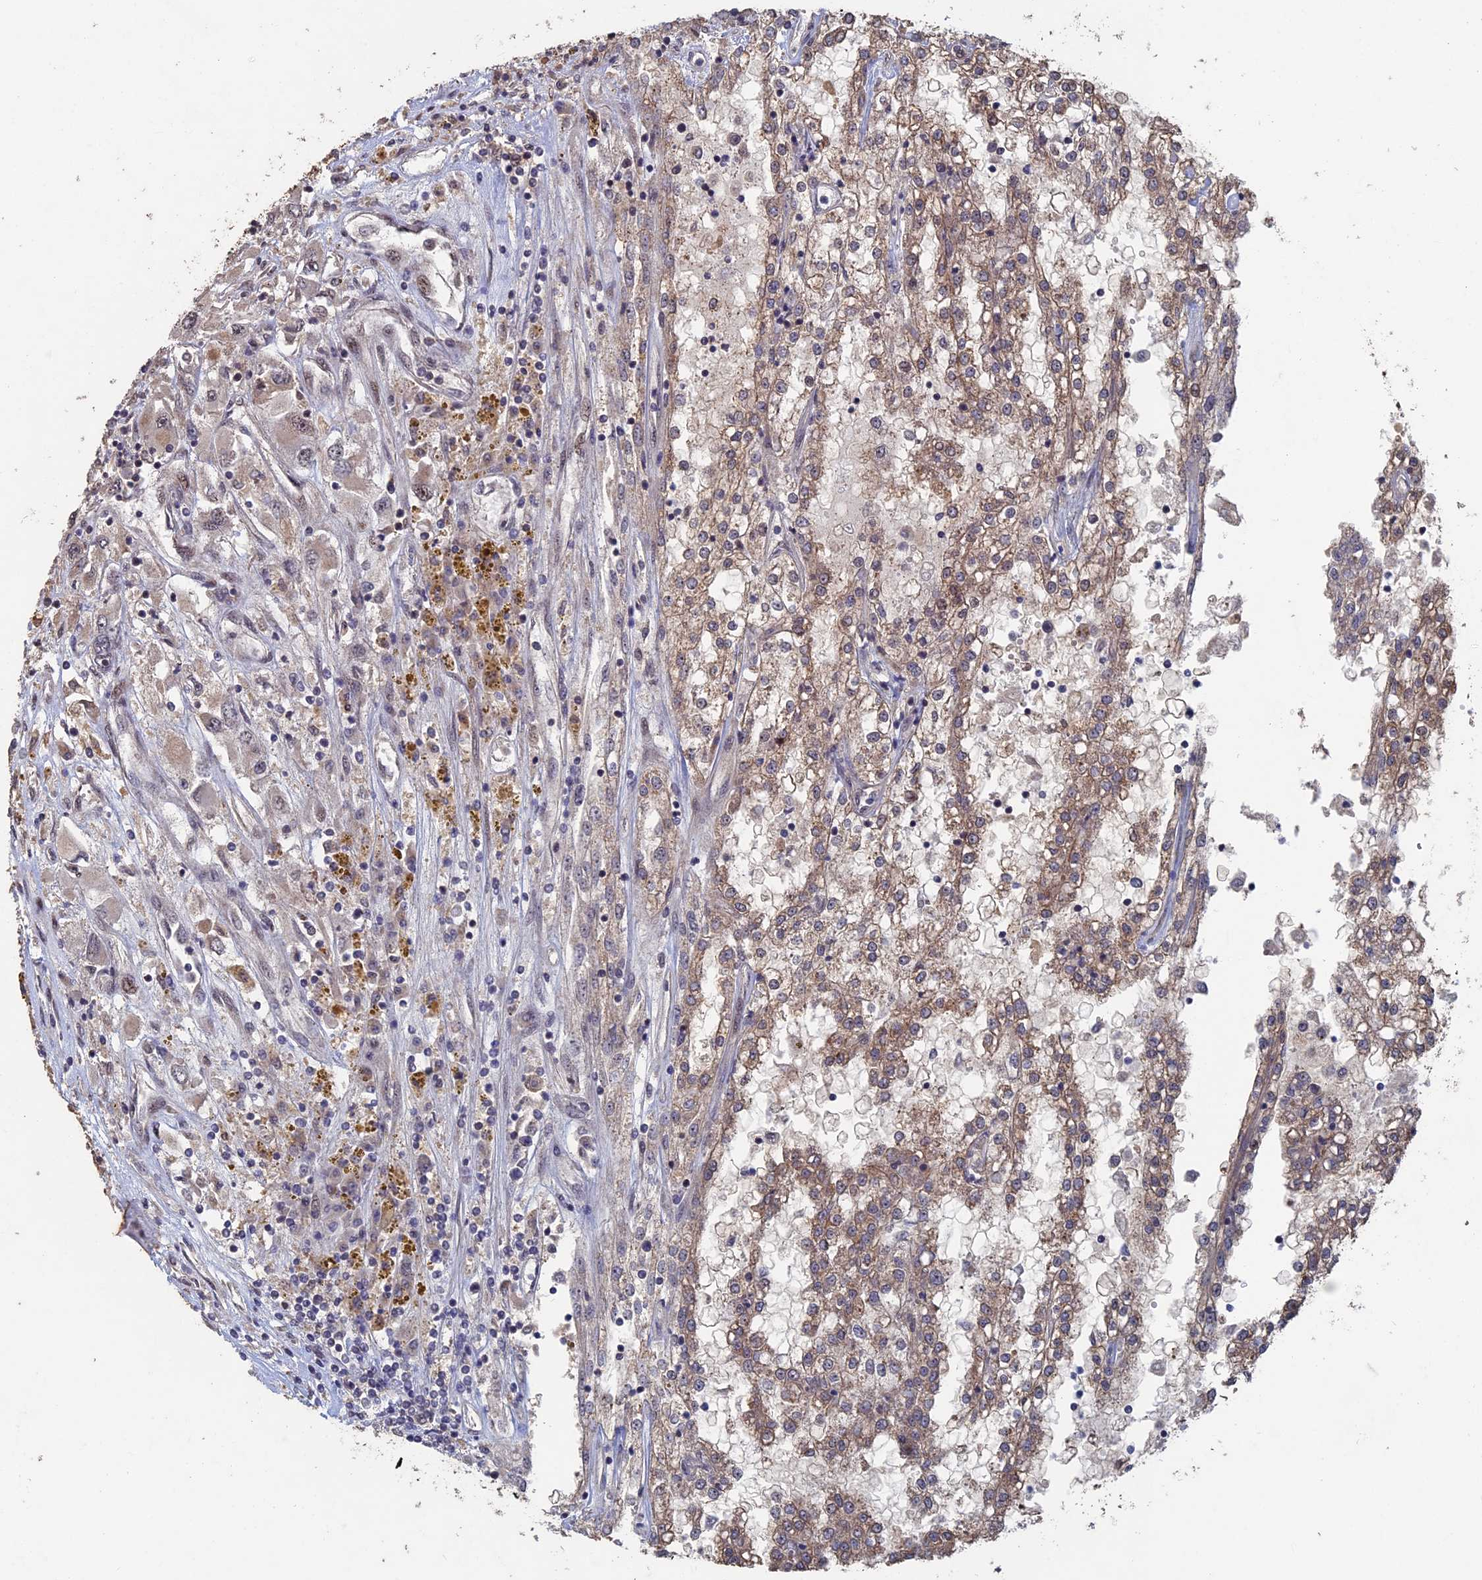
{"staining": {"intensity": "moderate", "quantity": "25%-75%", "location": "cytoplasmic/membranous"}, "tissue": "renal cancer", "cell_type": "Tumor cells", "image_type": "cancer", "snomed": [{"axis": "morphology", "description": "Adenocarcinoma, NOS"}, {"axis": "topography", "description": "Kidney"}], "caption": "A medium amount of moderate cytoplasmic/membranous positivity is present in about 25%-75% of tumor cells in renal cancer (adenocarcinoma) tissue.", "gene": "KIAA1328", "patient": {"sex": "female", "age": 52}}